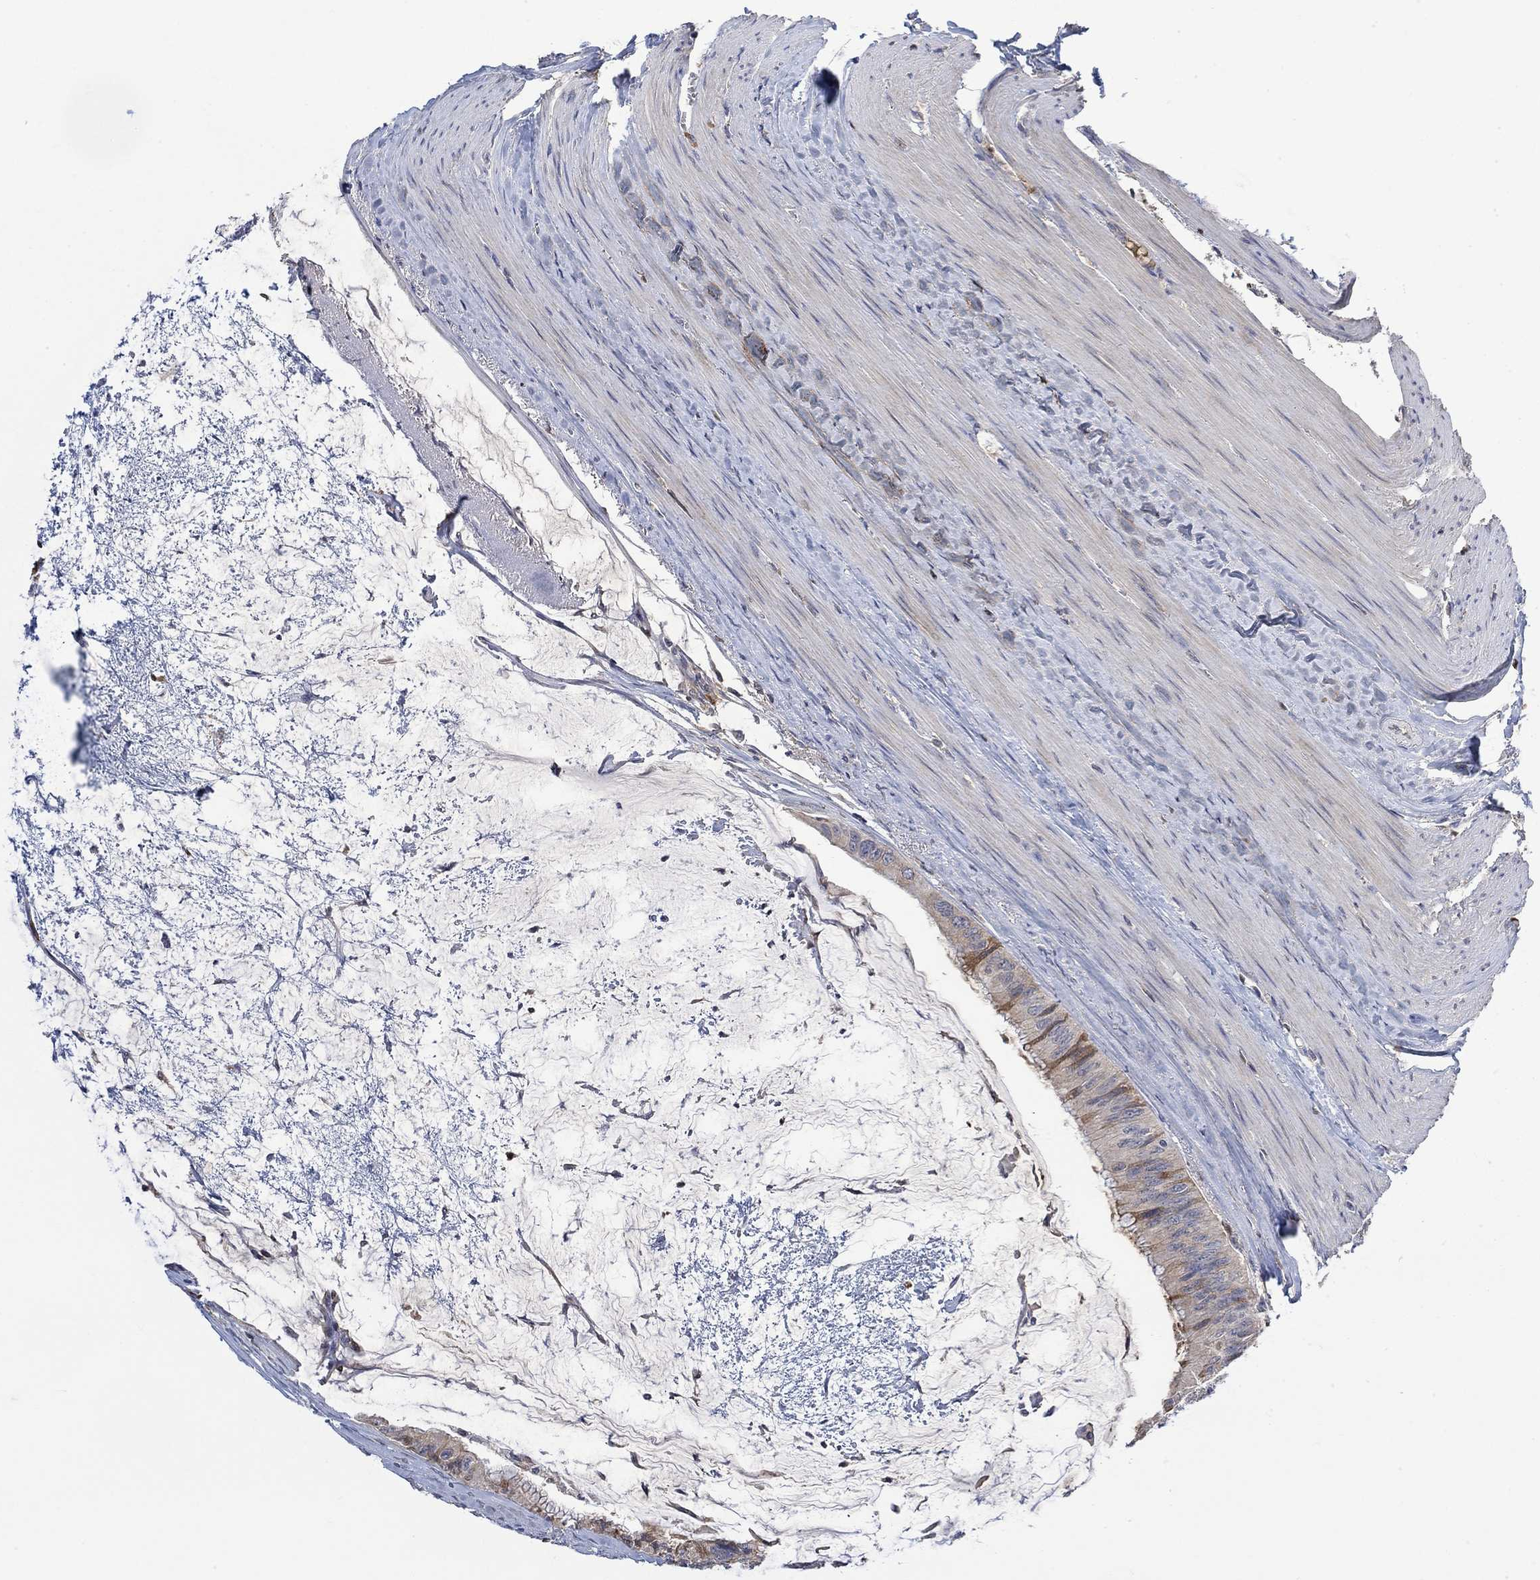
{"staining": {"intensity": "negative", "quantity": "none", "location": "none"}, "tissue": "colorectal cancer", "cell_type": "Tumor cells", "image_type": "cancer", "snomed": [{"axis": "morphology", "description": "Normal tissue, NOS"}, {"axis": "morphology", "description": "Adenocarcinoma, NOS"}, {"axis": "topography", "description": "Colon"}], "caption": "Immunohistochemistry image of colorectal cancer (adenocarcinoma) stained for a protein (brown), which reveals no positivity in tumor cells. (Brightfield microscopy of DAB (3,3'-diaminobenzidine) immunohistochemistry (IHC) at high magnification).", "gene": "MSTN", "patient": {"sex": "male", "age": 65}}